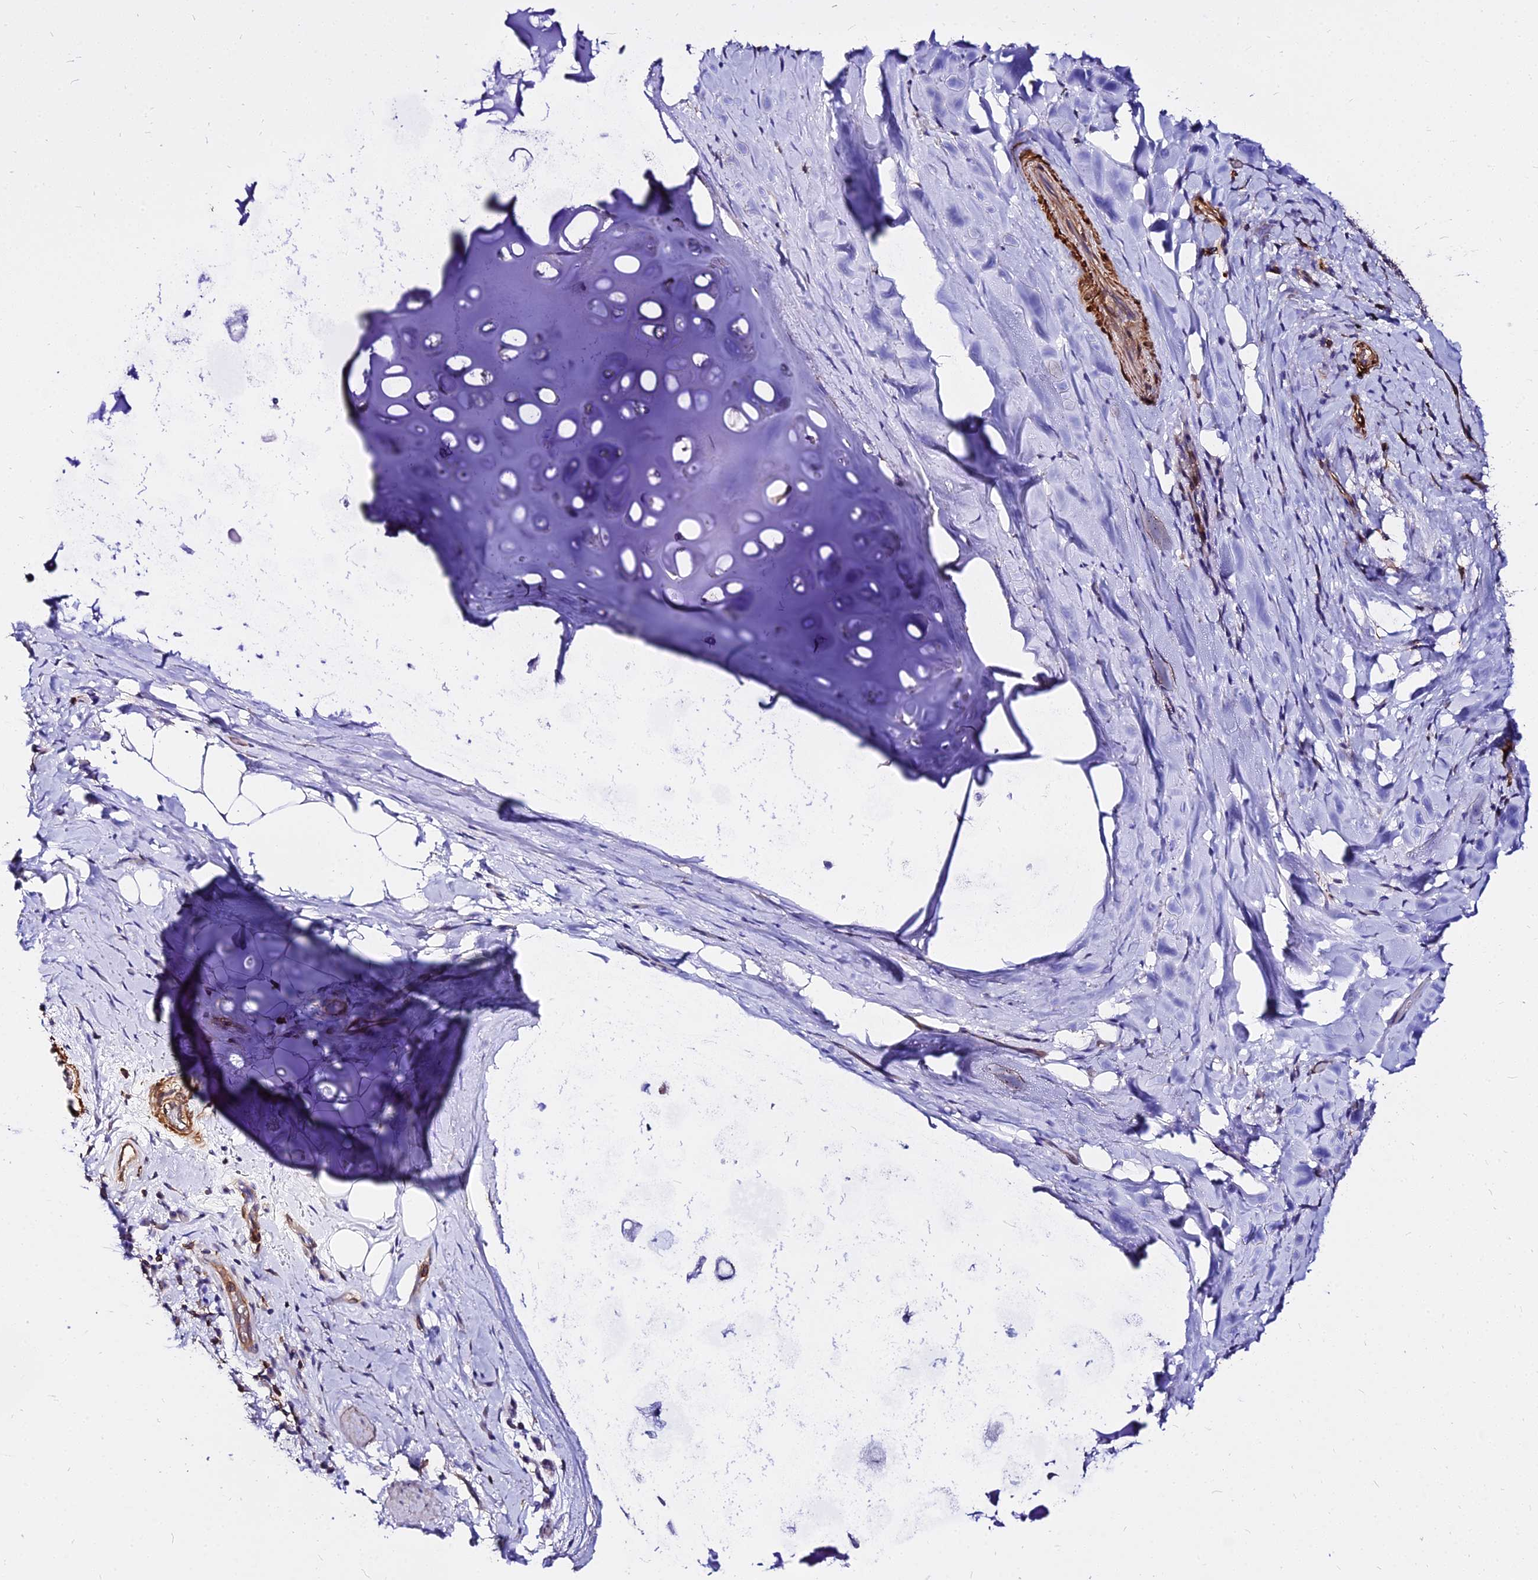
{"staining": {"intensity": "negative", "quantity": "none", "location": "none"}, "tissue": "adipose tissue", "cell_type": "Adipocytes", "image_type": "normal", "snomed": [{"axis": "morphology", "description": "Normal tissue, NOS"}, {"axis": "morphology", "description": "Squamous cell carcinoma, NOS"}, {"axis": "topography", "description": "Bronchus"}, {"axis": "topography", "description": "Lung"}], "caption": "IHC of benign human adipose tissue displays no expression in adipocytes.", "gene": "CSRP1", "patient": {"sex": "male", "age": 64}}